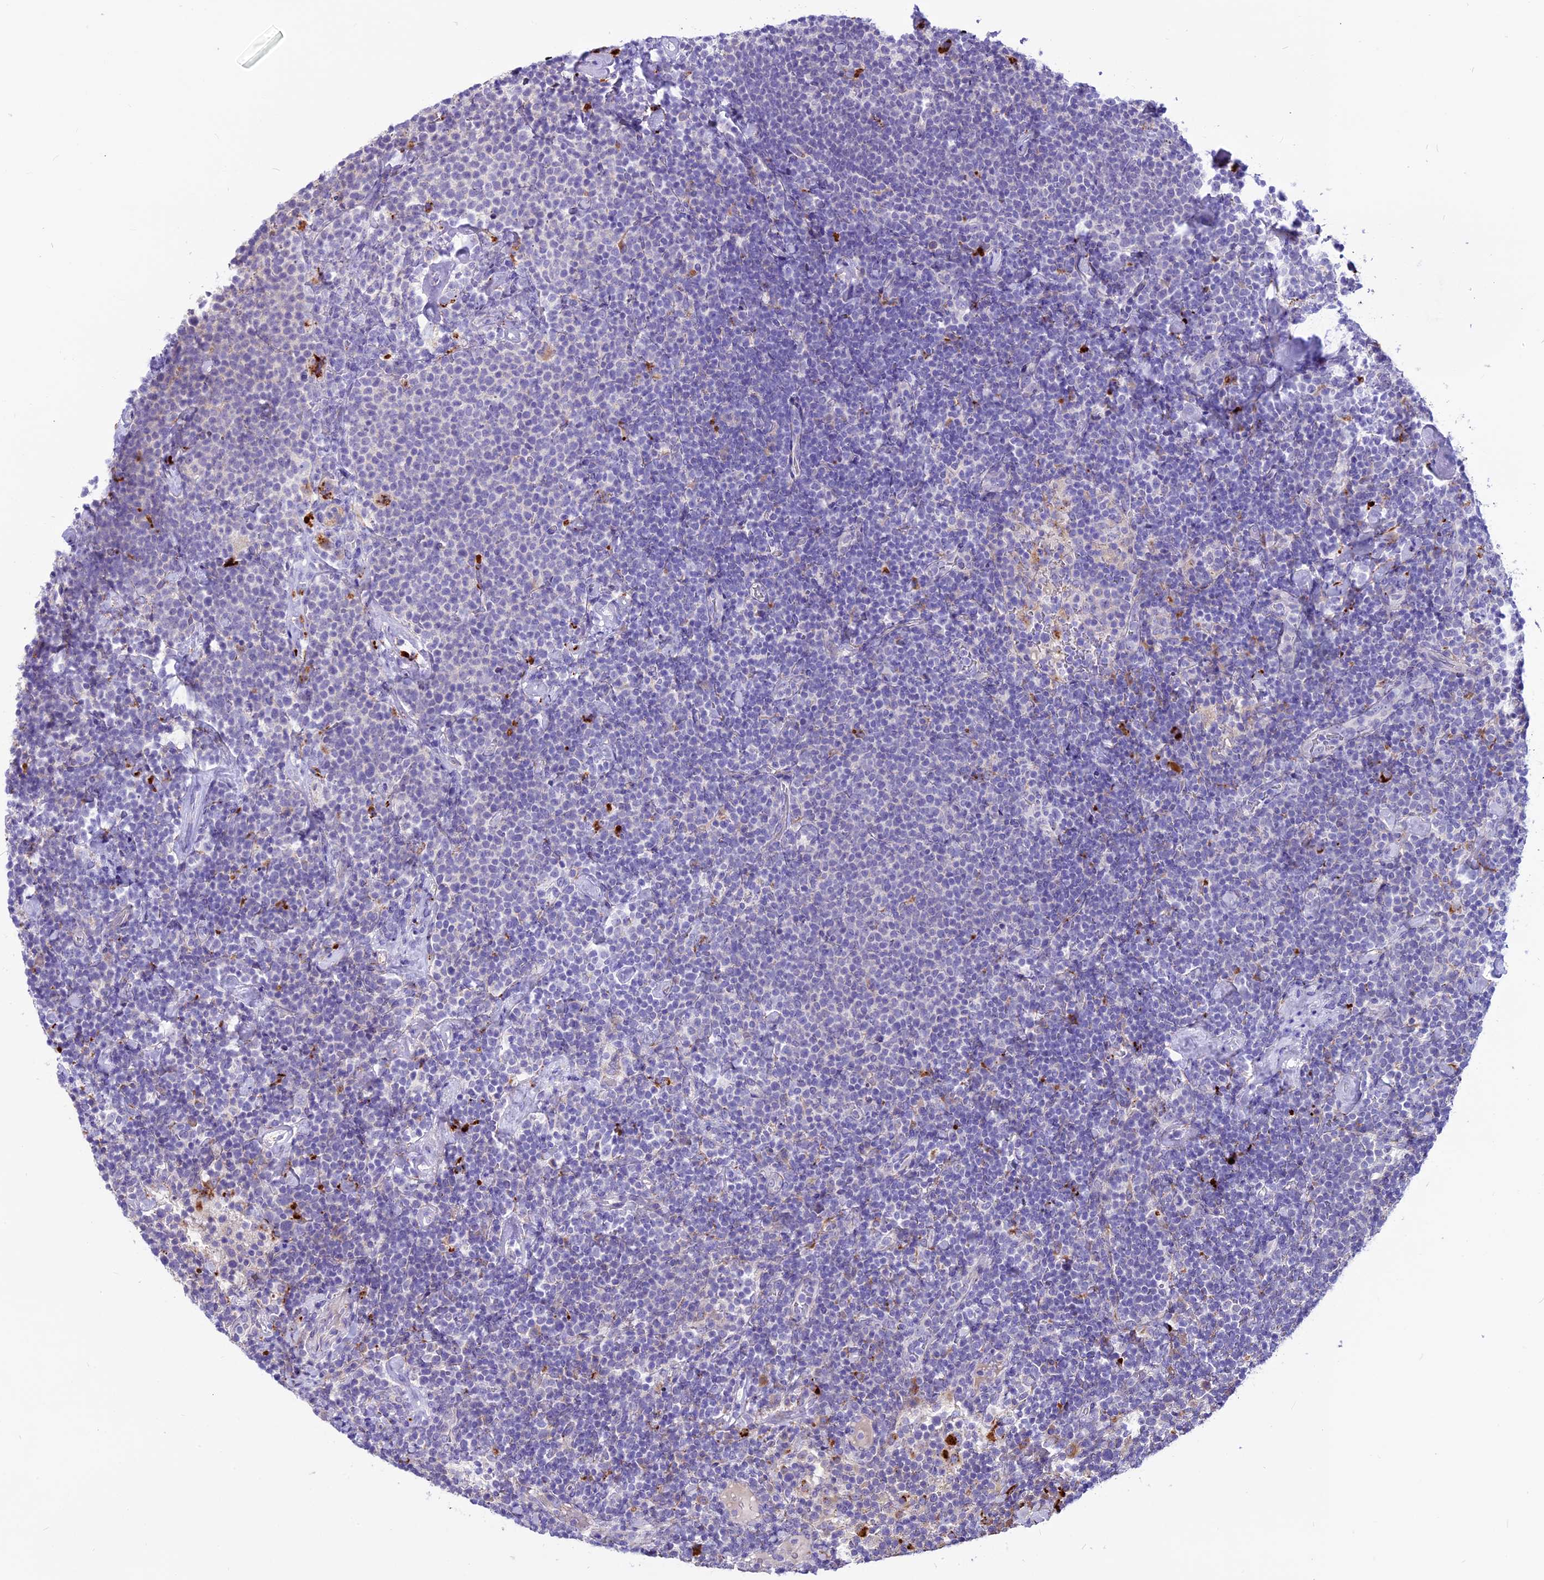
{"staining": {"intensity": "negative", "quantity": "none", "location": "none"}, "tissue": "lymphoma", "cell_type": "Tumor cells", "image_type": "cancer", "snomed": [{"axis": "morphology", "description": "Malignant lymphoma, non-Hodgkin's type, High grade"}, {"axis": "topography", "description": "Lymph node"}], "caption": "Tumor cells are negative for brown protein staining in high-grade malignant lymphoma, non-Hodgkin's type.", "gene": "THRSP", "patient": {"sex": "male", "age": 61}}